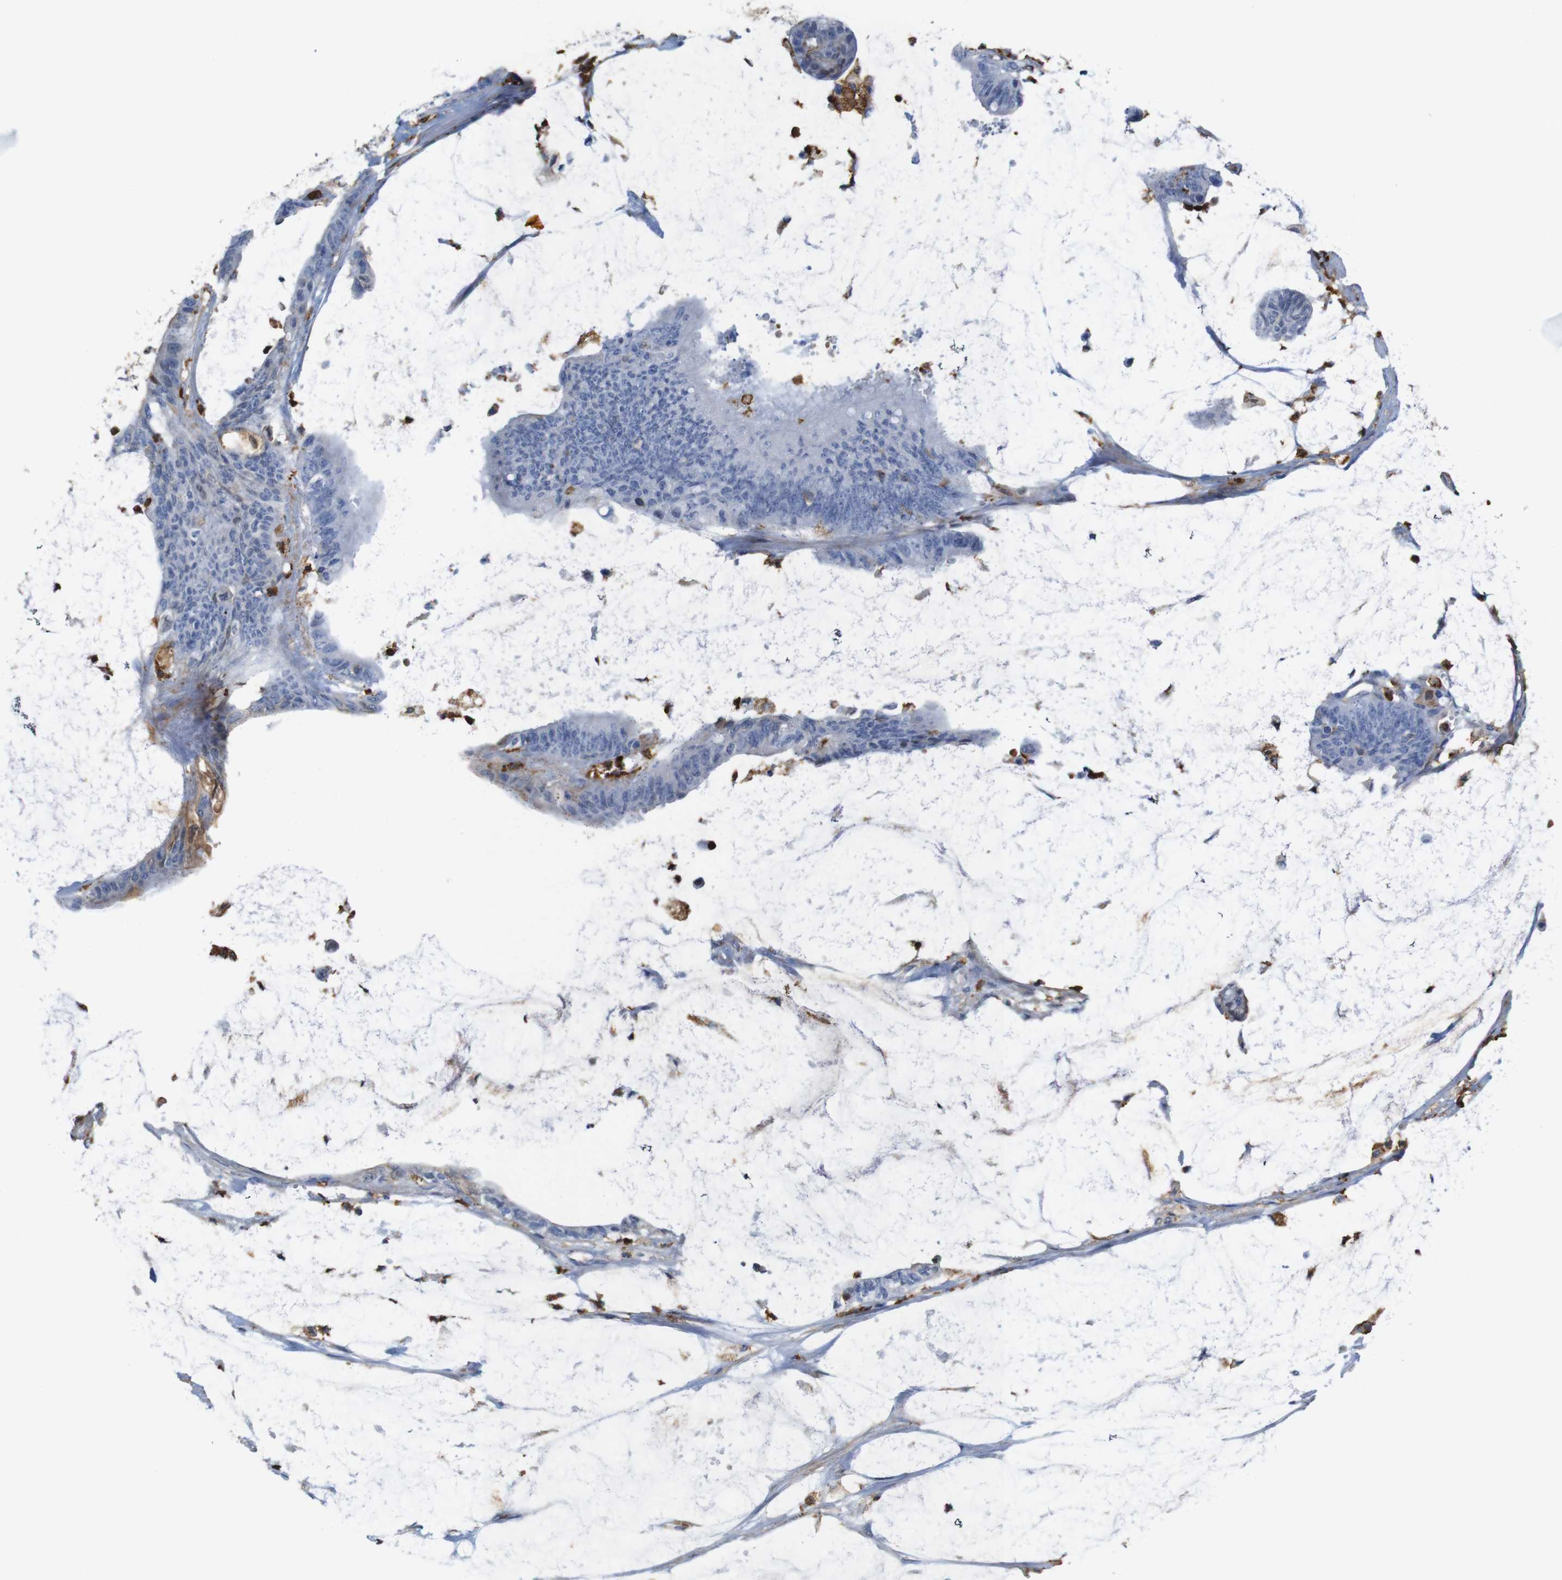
{"staining": {"intensity": "negative", "quantity": "none", "location": "none"}, "tissue": "colorectal cancer", "cell_type": "Tumor cells", "image_type": "cancer", "snomed": [{"axis": "morphology", "description": "Adenocarcinoma, NOS"}, {"axis": "topography", "description": "Rectum"}], "caption": "Immunohistochemistry (IHC) of colorectal adenocarcinoma reveals no positivity in tumor cells.", "gene": "ANXA1", "patient": {"sex": "female", "age": 66}}